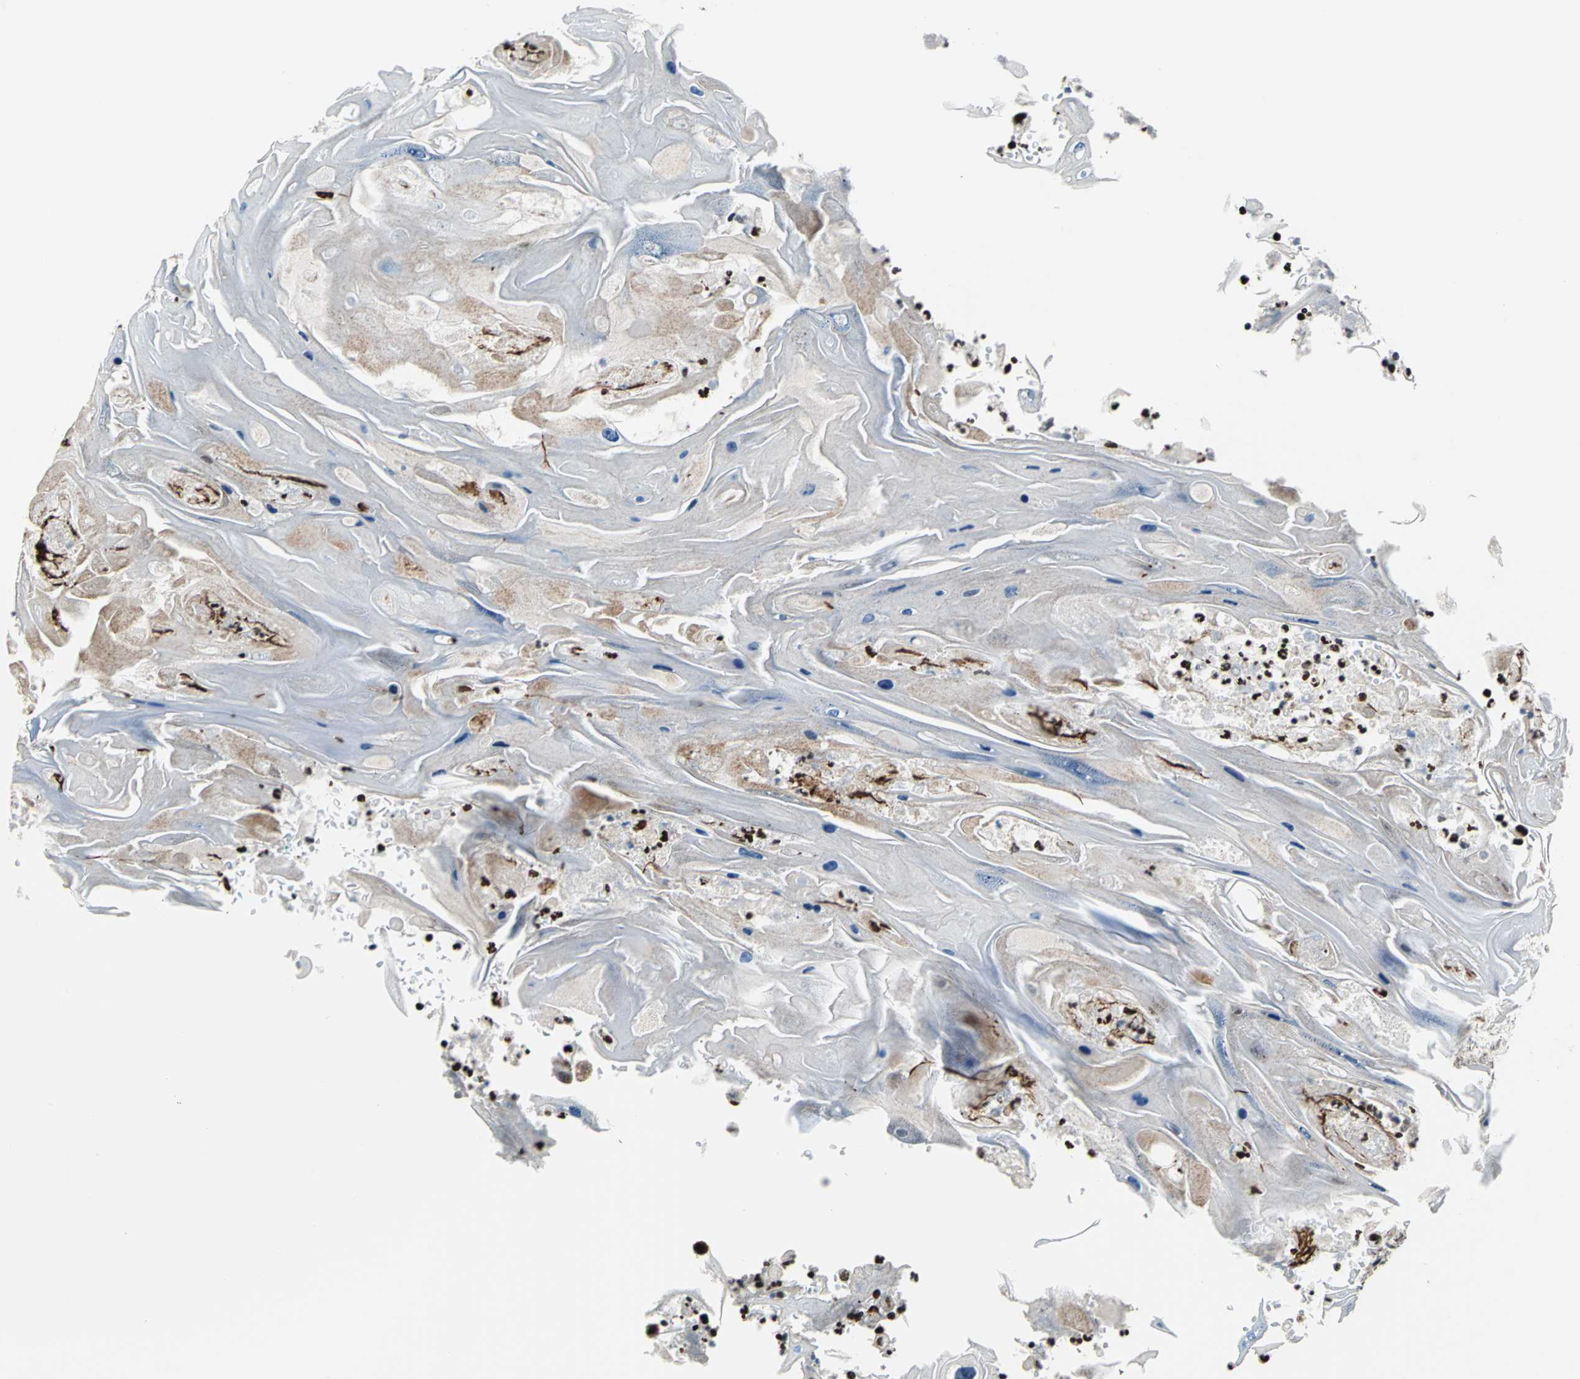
{"staining": {"intensity": "negative", "quantity": "none", "location": "none"}, "tissue": "head and neck cancer", "cell_type": "Tumor cells", "image_type": "cancer", "snomed": [{"axis": "morphology", "description": "Squamous cell carcinoma, NOS"}, {"axis": "topography", "description": "Oral tissue"}, {"axis": "topography", "description": "Head-Neck"}], "caption": "Immunohistochemistry (IHC) micrograph of neoplastic tissue: human head and neck cancer stained with DAB (3,3'-diaminobenzidine) reveals no significant protein expression in tumor cells.", "gene": "APEX1", "patient": {"sex": "female", "age": 76}}